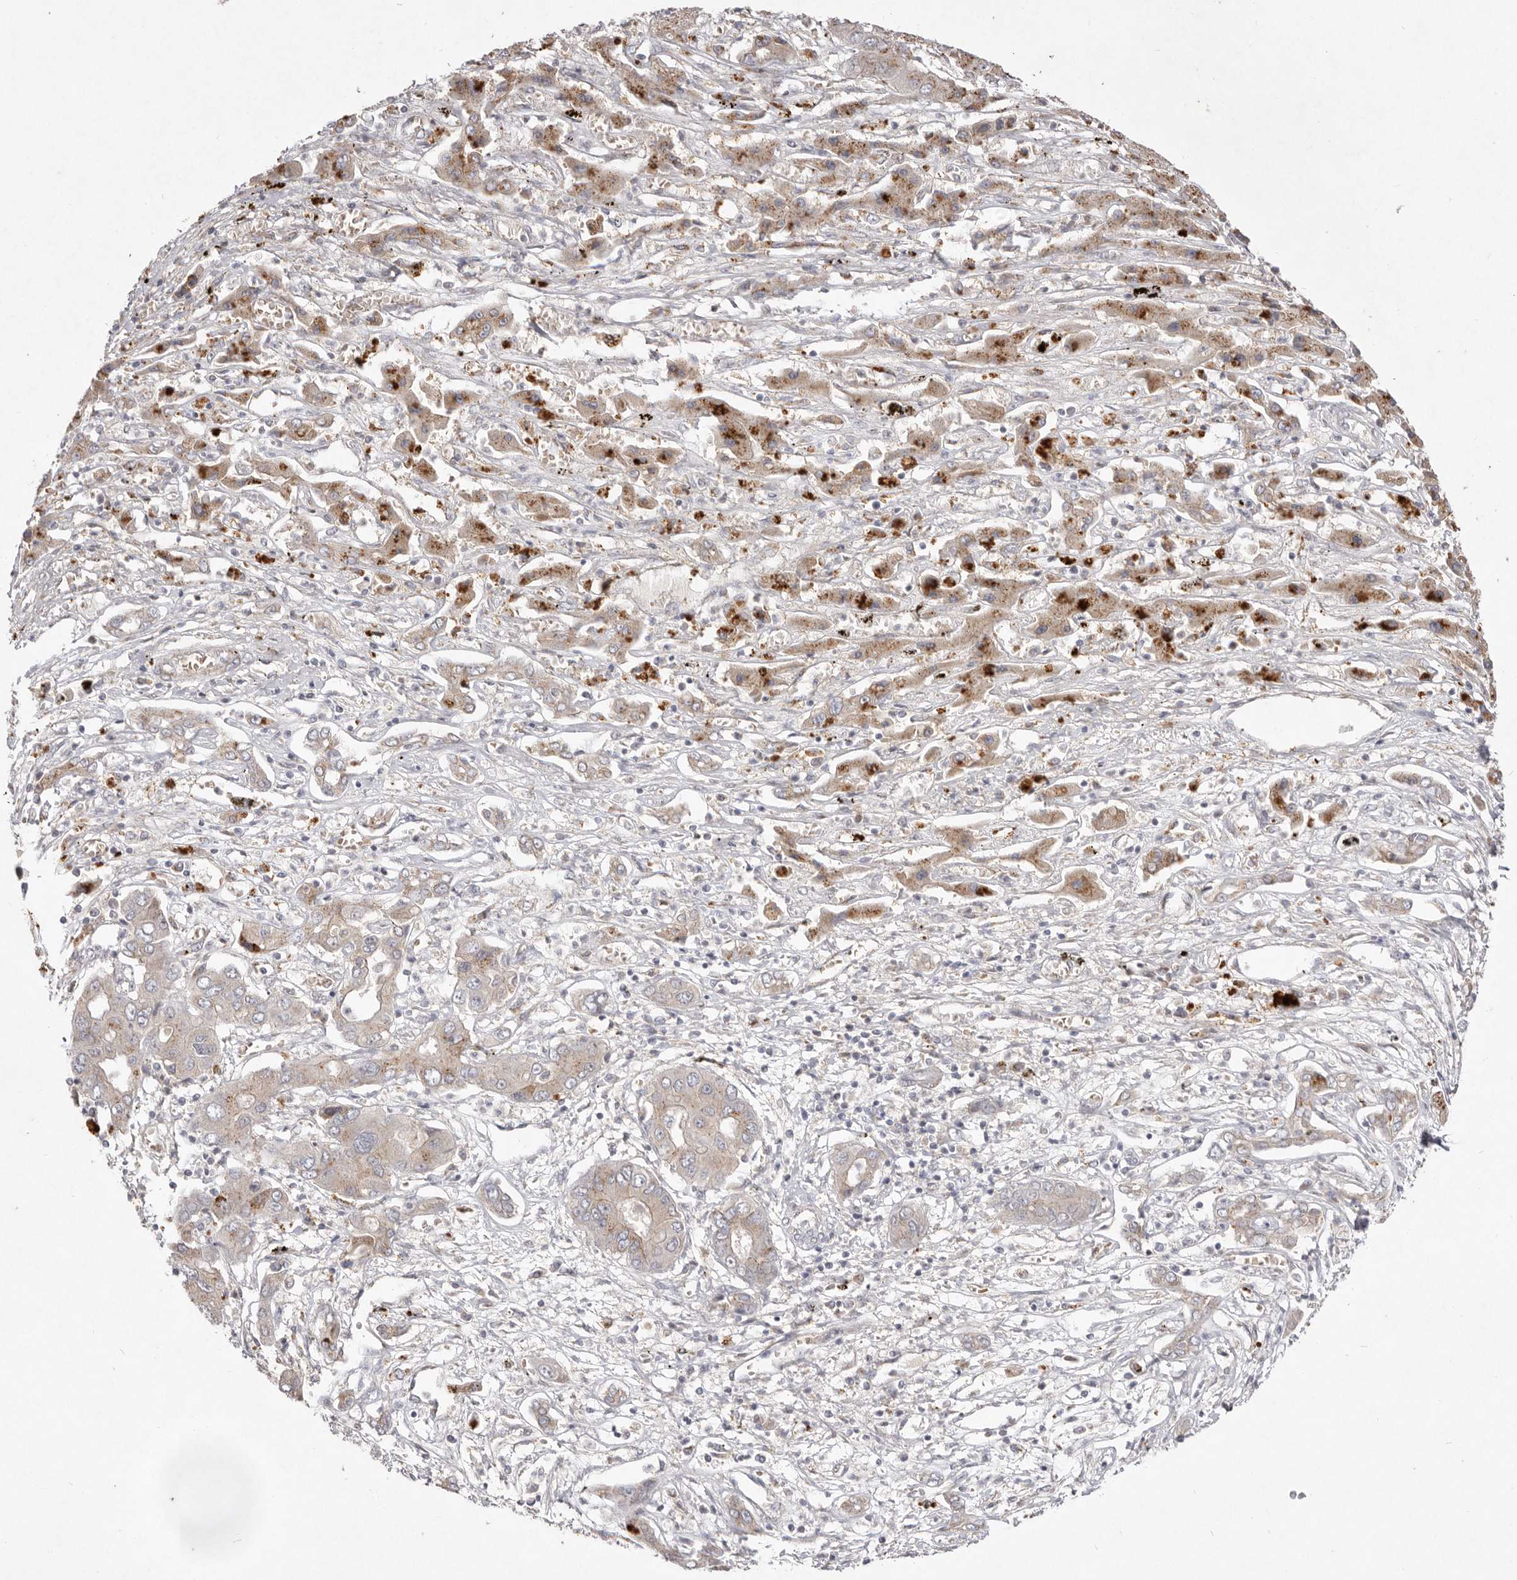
{"staining": {"intensity": "weak", "quantity": ">75%", "location": "cytoplasmic/membranous"}, "tissue": "liver cancer", "cell_type": "Tumor cells", "image_type": "cancer", "snomed": [{"axis": "morphology", "description": "Cholangiocarcinoma"}, {"axis": "topography", "description": "Liver"}], "caption": "Tumor cells show low levels of weak cytoplasmic/membranous expression in approximately >75% of cells in human liver cancer (cholangiocarcinoma). The protein of interest is shown in brown color, while the nuclei are stained blue.", "gene": "USP24", "patient": {"sex": "male", "age": 67}}